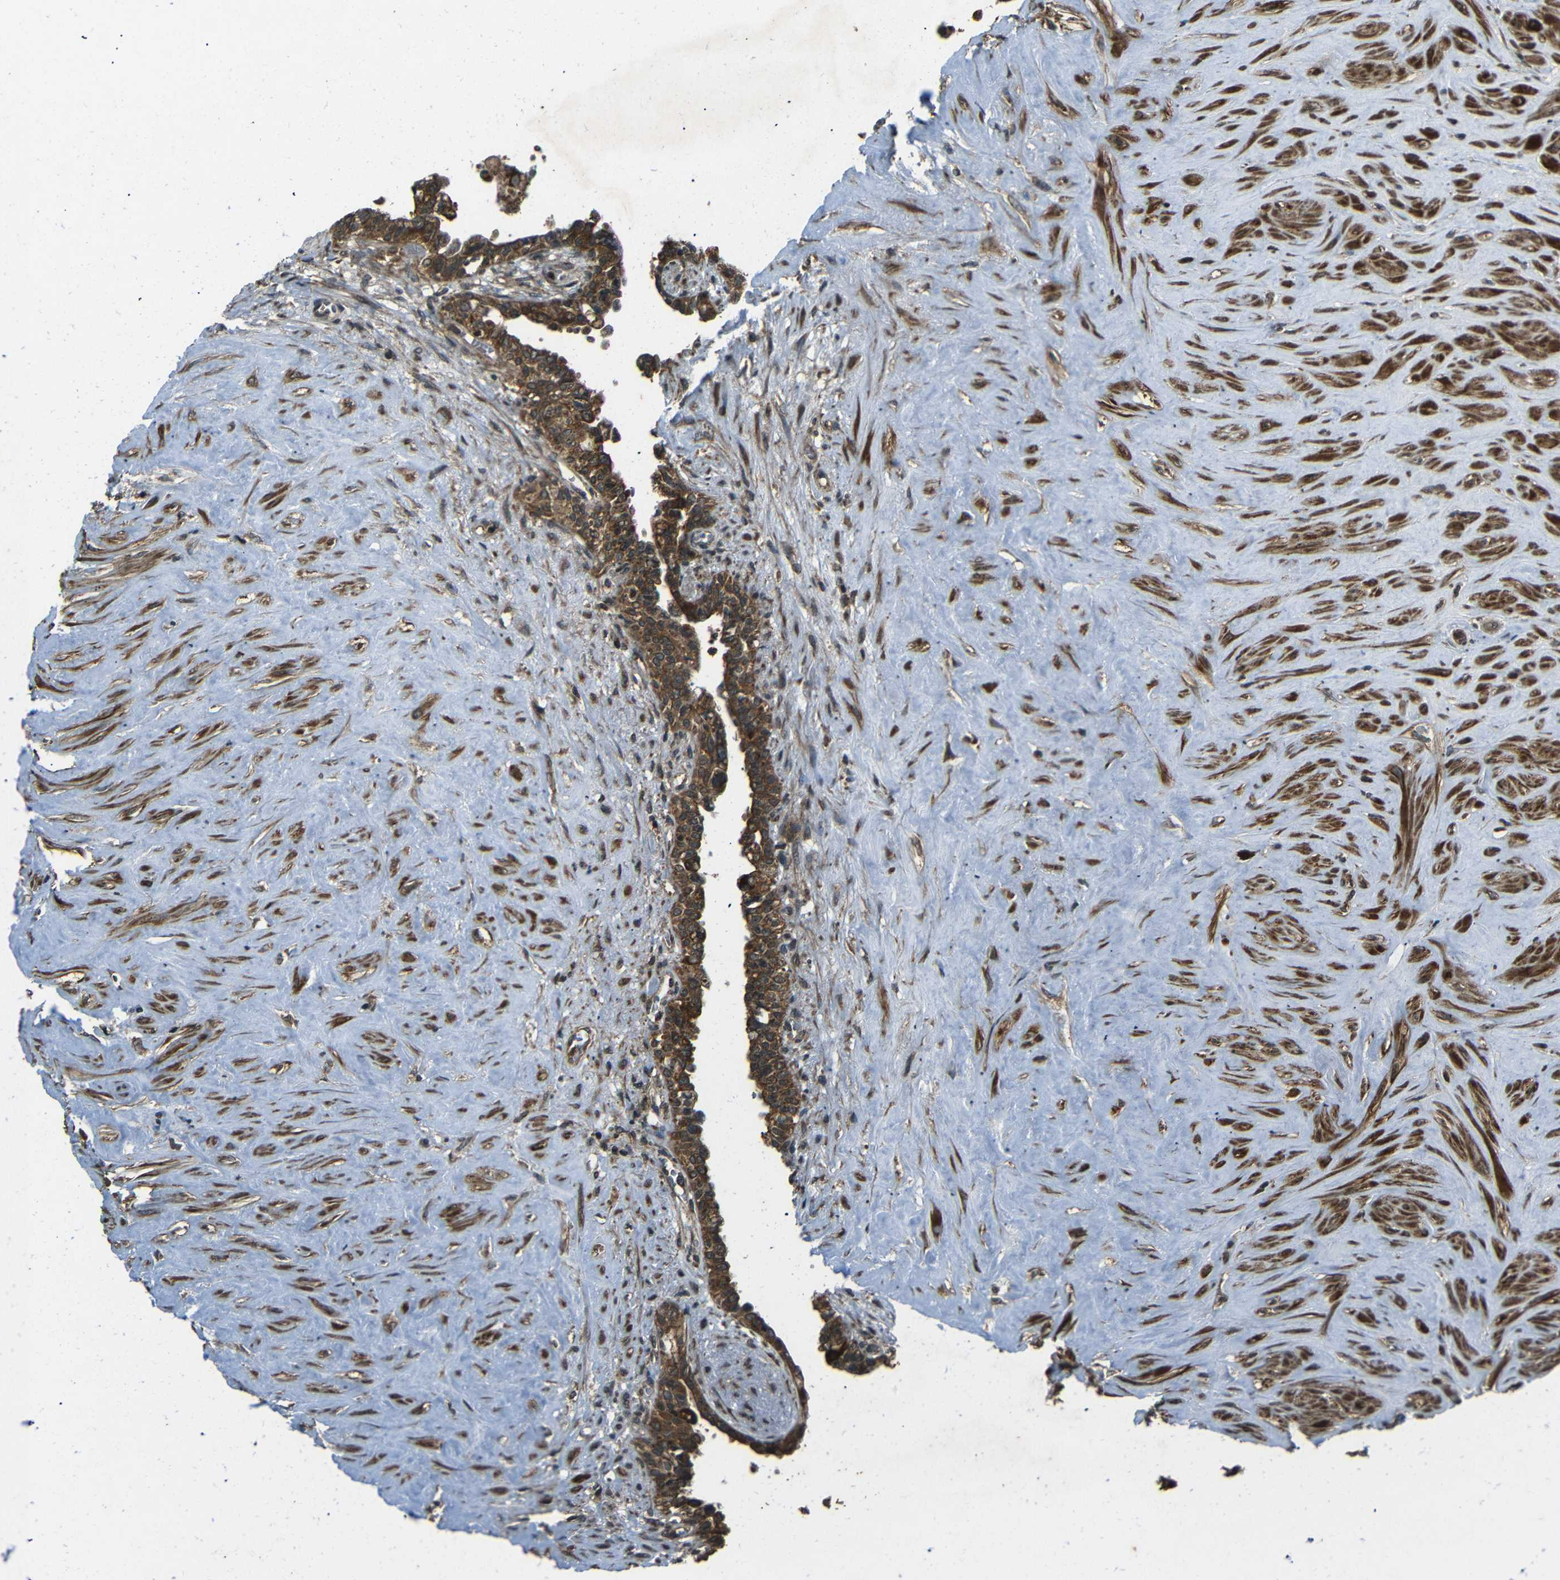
{"staining": {"intensity": "strong", "quantity": ">75%", "location": "cytoplasmic/membranous"}, "tissue": "seminal vesicle", "cell_type": "Glandular cells", "image_type": "normal", "snomed": [{"axis": "morphology", "description": "Normal tissue, NOS"}, {"axis": "topography", "description": "Seminal veicle"}], "caption": "A brown stain shows strong cytoplasmic/membranous expression of a protein in glandular cells of normal seminal vesicle. The protein of interest is stained brown, and the nuclei are stained in blue (DAB (3,3'-diaminobenzidine) IHC with brightfield microscopy, high magnification).", "gene": "PLK2", "patient": {"sex": "male", "age": 63}}